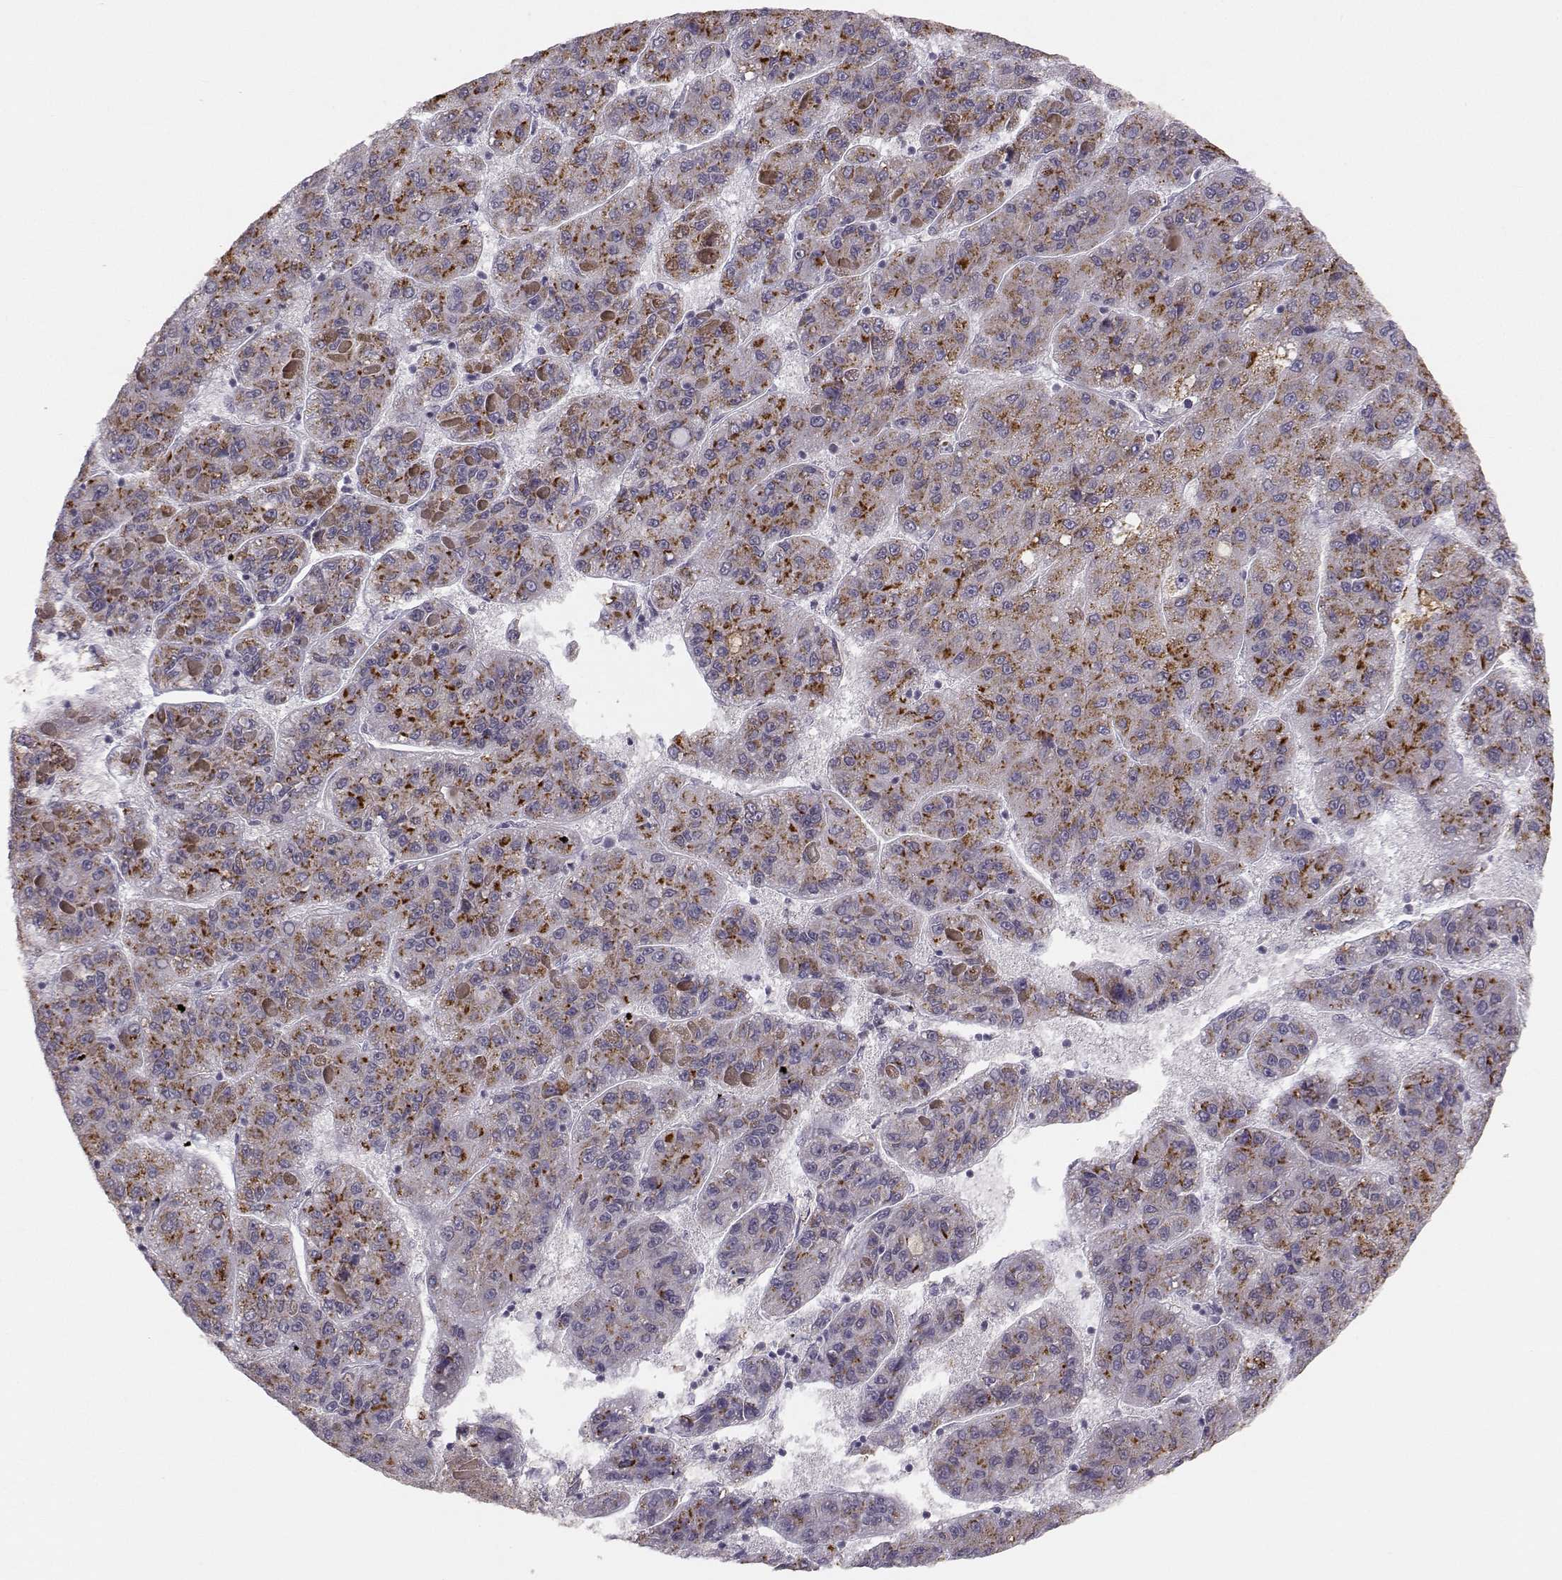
{"staining": {"intensity": "moderate", "quantity": "25%-75%", "location": "cytoplasmic/membranous"}, "tissue": "liver cancer", "cell_type": "Tumor cells", "image_type": "cancer", "snomed": [{"axis": "morphology", "description": "Carcinoma, Hepatocellular, NOS"}, {"axis": "topography", "description": "Liver"}], "caption": "Protein expression analysis of liver hepatocellular carcinoma demonstrates moderate cytoplasmic/membranous staining in approximately 25%-75% of tumor cells.", "gene": "HTR7", "patient": {"sex": "female", "age": 82}}